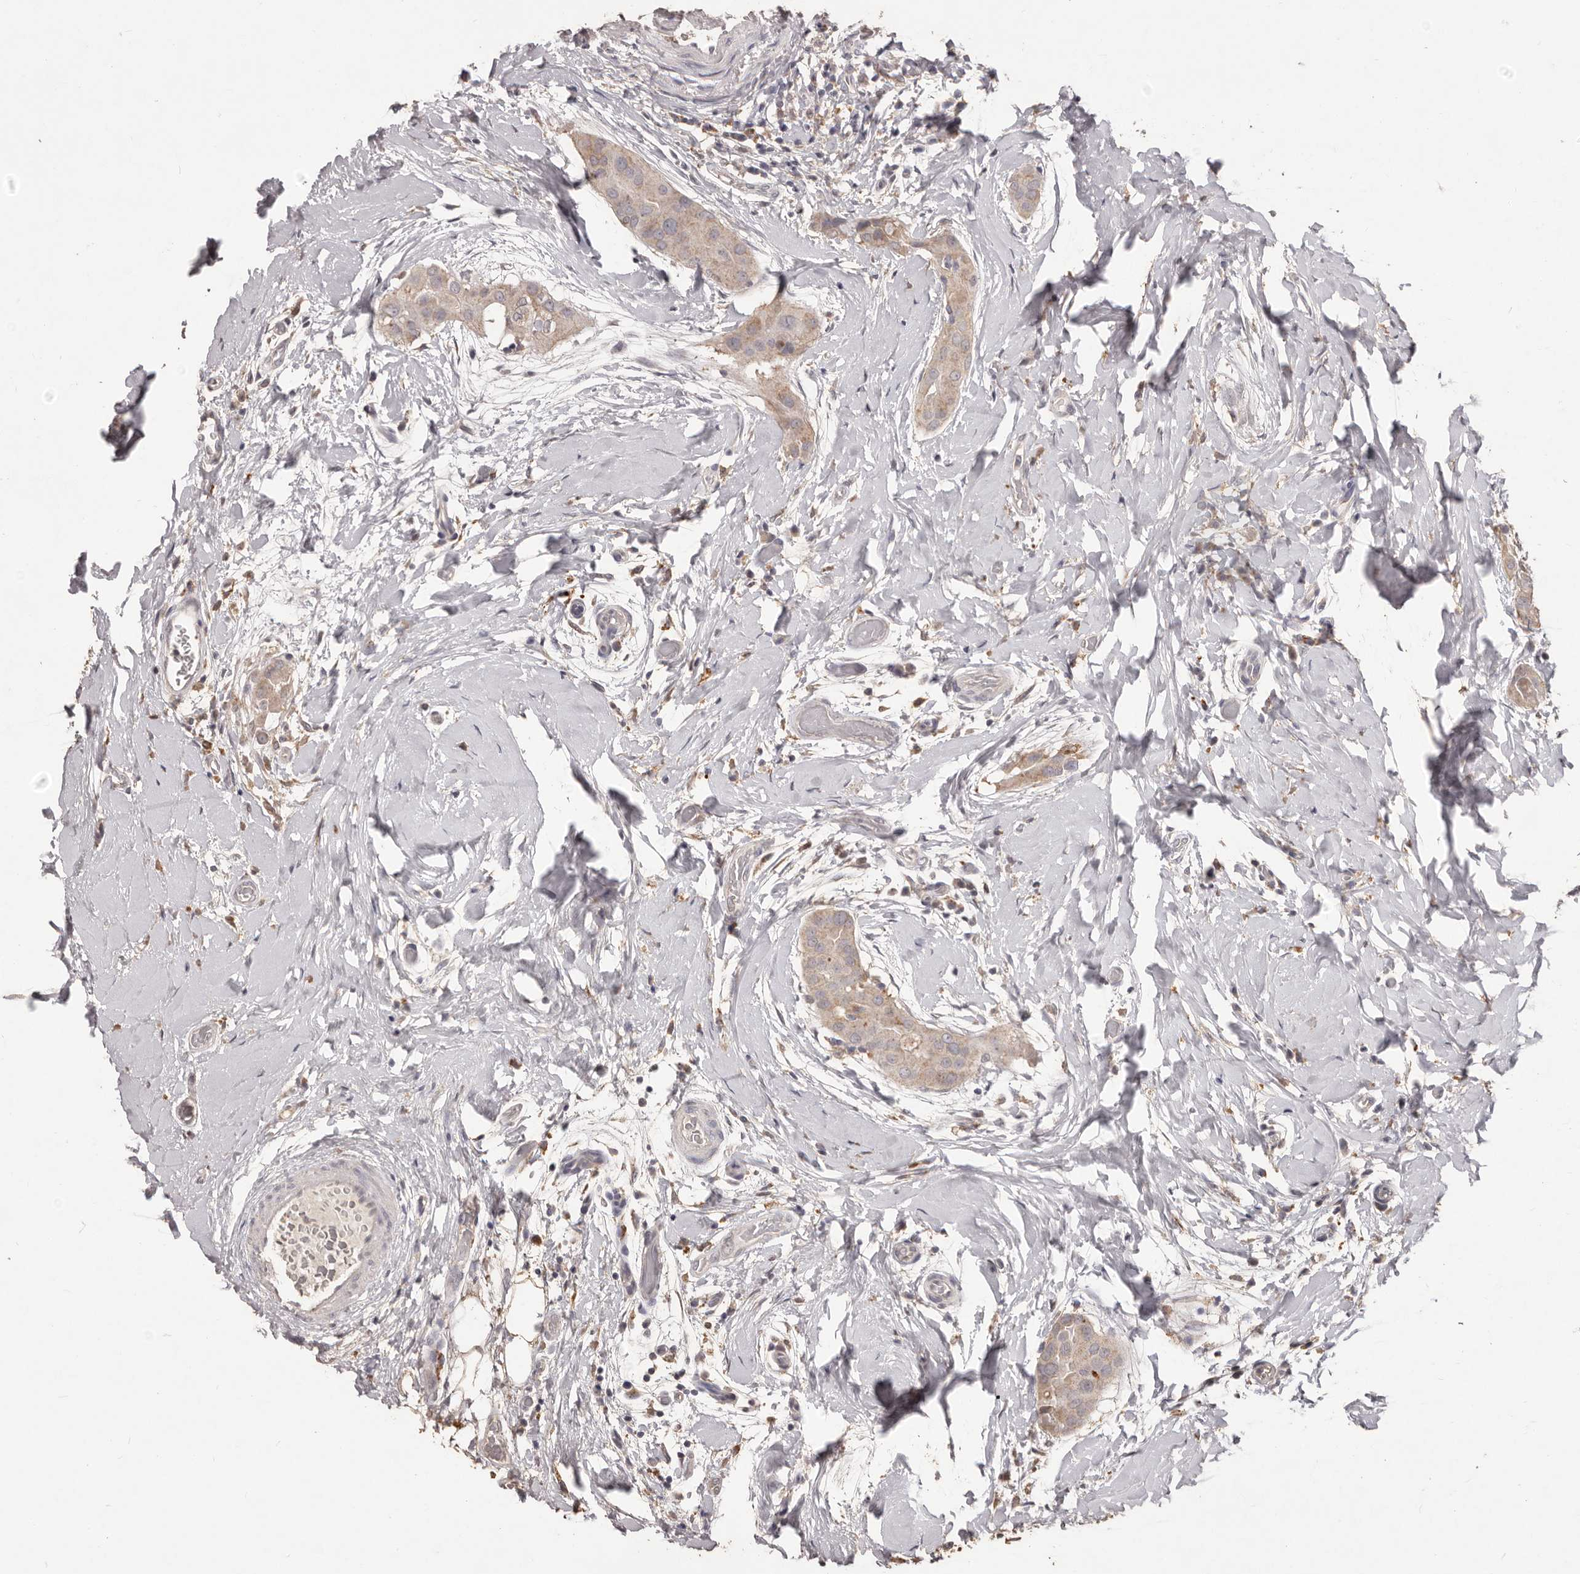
{"staining": {"intensity": "weak", "quantity": "25%-75%", "location": "cytoplasmic/membranous"}, "tissue": "thyroid cancer", "cell_type": "Tumor cells", "image_type": "cancer", "snomed": [{"axis": "morphology", "description": "Papillary adenocarcinoma, NOS"}, {"axis": "topography", "description": "Thyroid gland"}], "caption": "Weak cytoplasmic/membranous protein expression is present in approximately 25%-75% of tumor cells in thyroid papillary adenocarcinoma. Immunohistochemistry (ihc) stains the protein in brown and the nuclei are stained blue.", "gene": "PRSS27", "patient": {"sex": "male", "age": 33}}